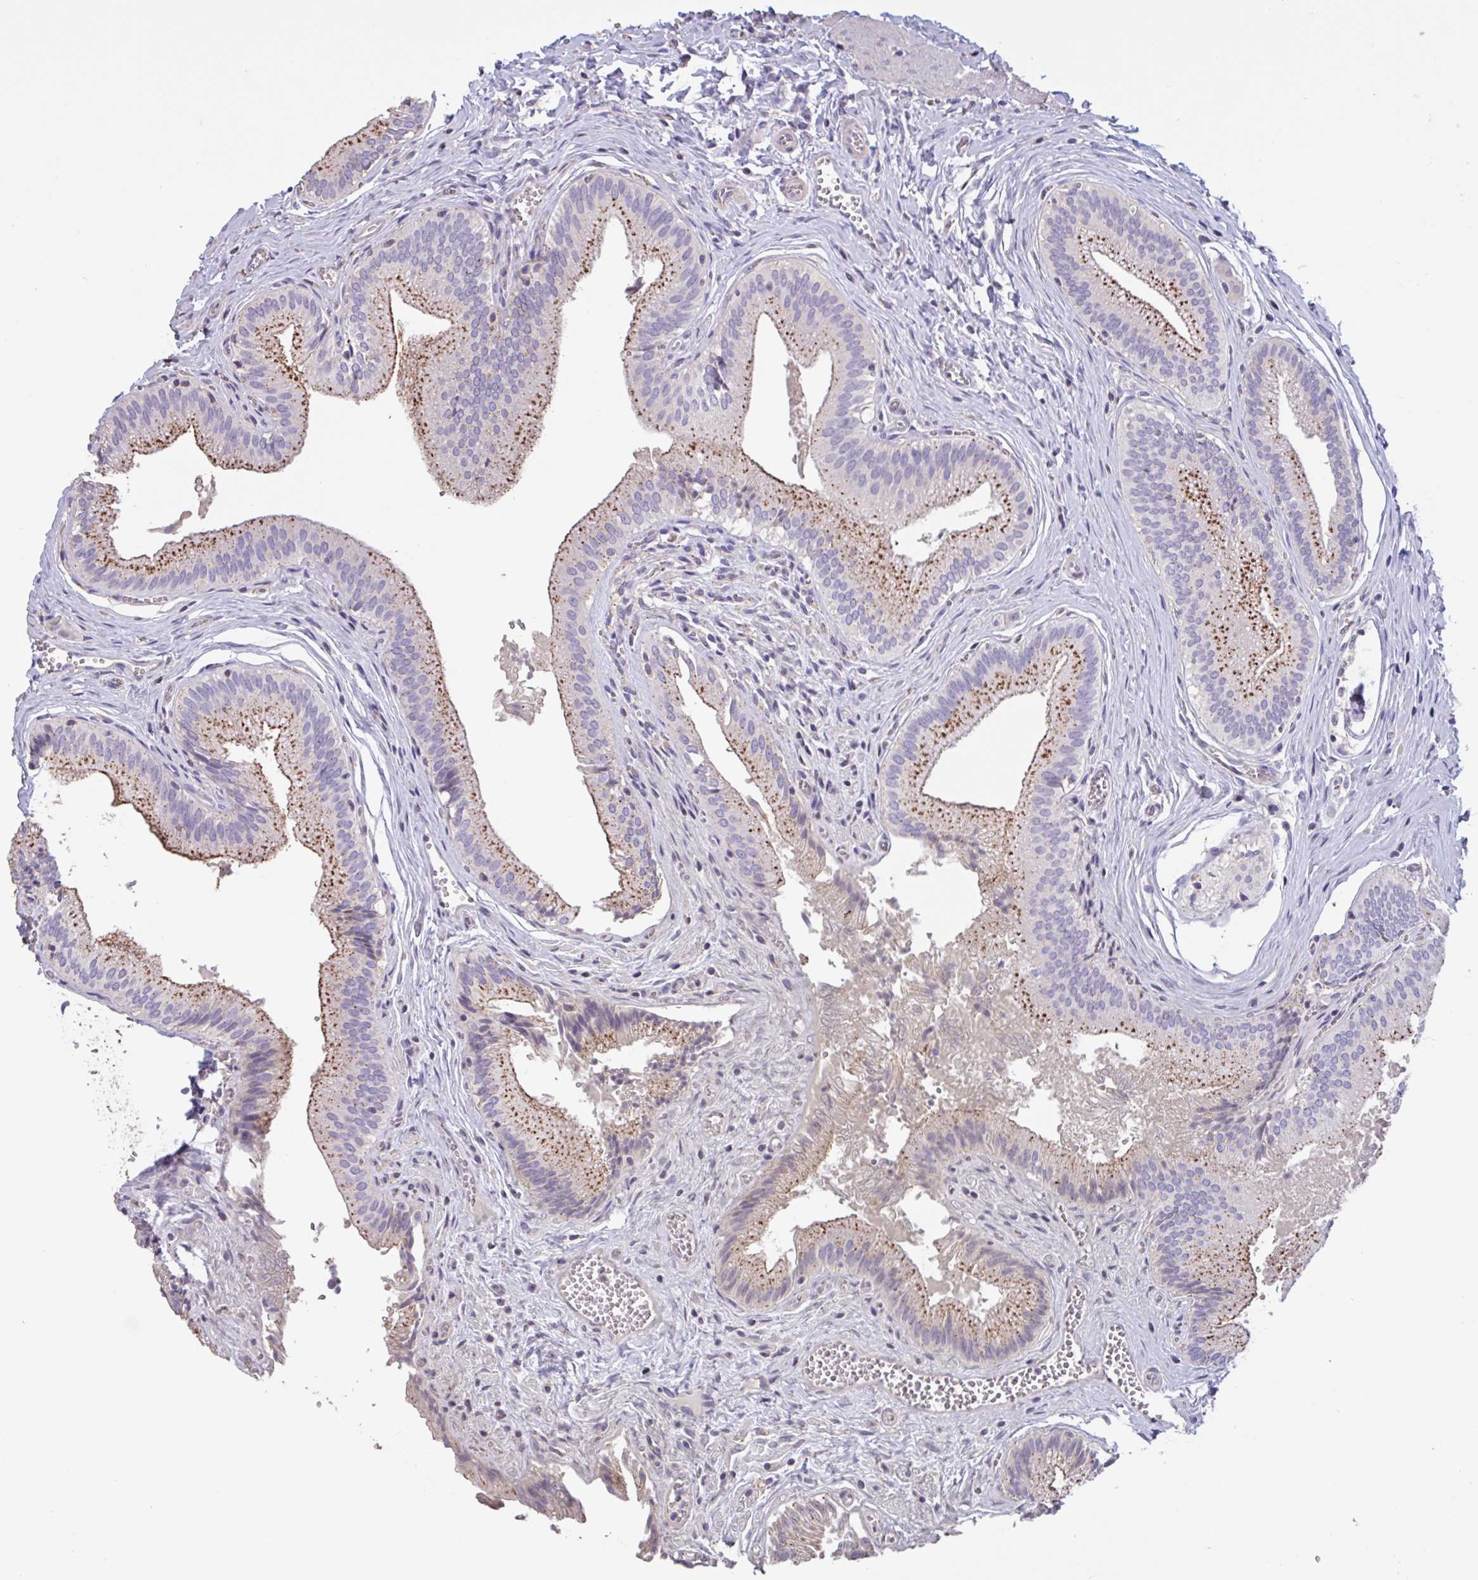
{"staining": {"intensity": "strong", "quantity": ">75%", "location": "cytoplasmic/membranous"}, "tissue": "gallbladder", "cell_type": "Glandular cells", "image_type": "normal", "snomed": [{"axis": "morphology", "description": "Normal tissue, NOS"}, {"axis": "topography", "description": "Gallbladder"}], "caption": "This image shows benign gallbladder stained with immunohistochemistry to label a protein in brown. The cytoplasmic/membranous of glandular cells show strong positivity for the protein. Nuclei are counter-stained blue.", "gene": "CHMP5", "patient": {"sex": "male", "age": 17}}